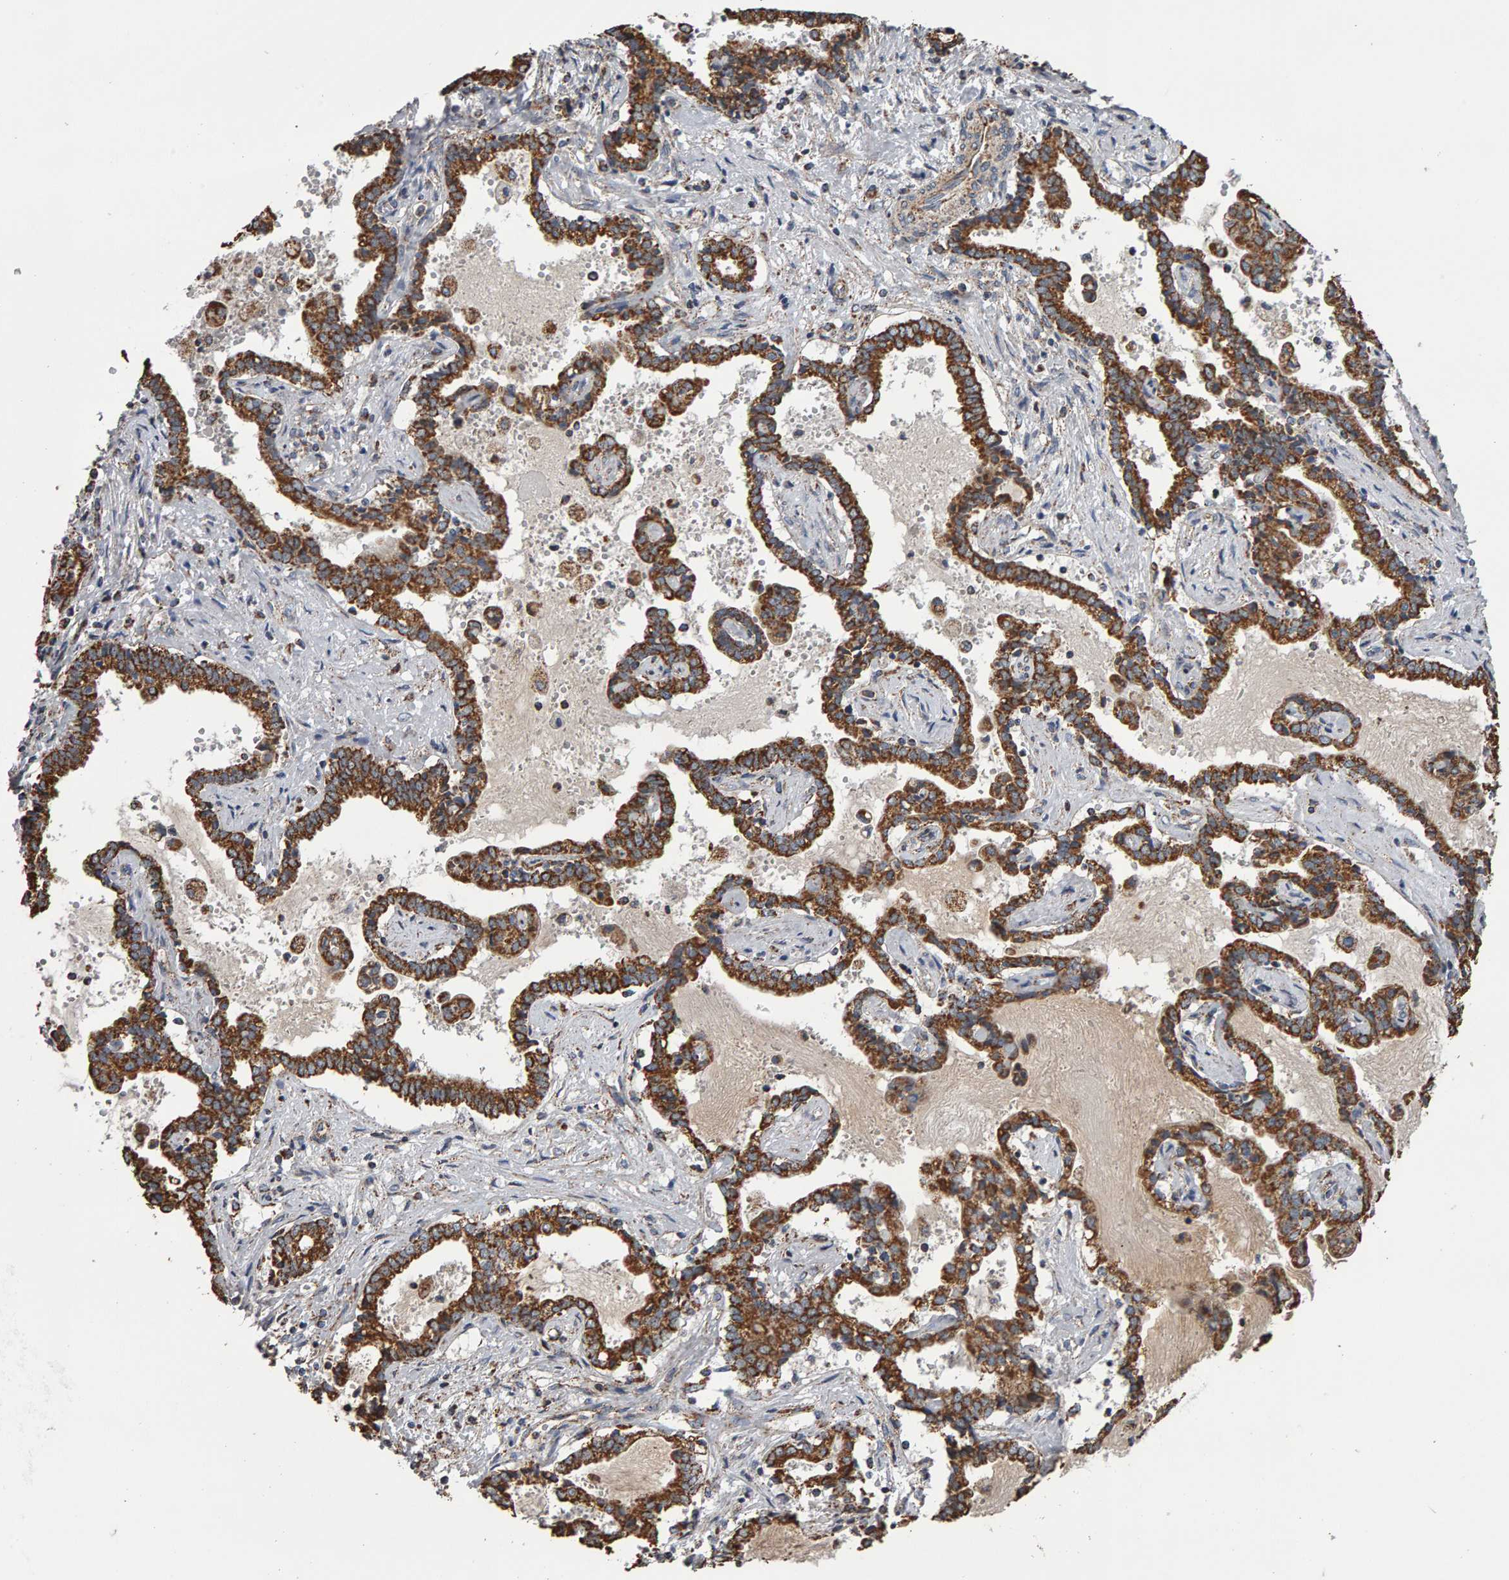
{"staining": {"intensity": "strong", "quantity": ">75%", "location": "cytoplasmic/membranous"}, "tissue": "liver cancer", "cell_type": "Tumor cells", "image_type": "cancer", "snomed": [{"axis": "morphology", "description": "Cholangiocarcinoma"}, {"axis": "topography", "description": "Liver"}], "caption": "Tumor cells reveal strong cytoplasmic/membranous staining in about >75% of cells in liver cancer (cholangiocarcinoma). The staining is performed using DAB (3,3'-diaminobenzidine) brown chromogen to label protein expression. The nuclei are counter-stained blue using hematoxylin.", "gene": "TOM1L1", "patient": {"sex": "male", "age": 57}}